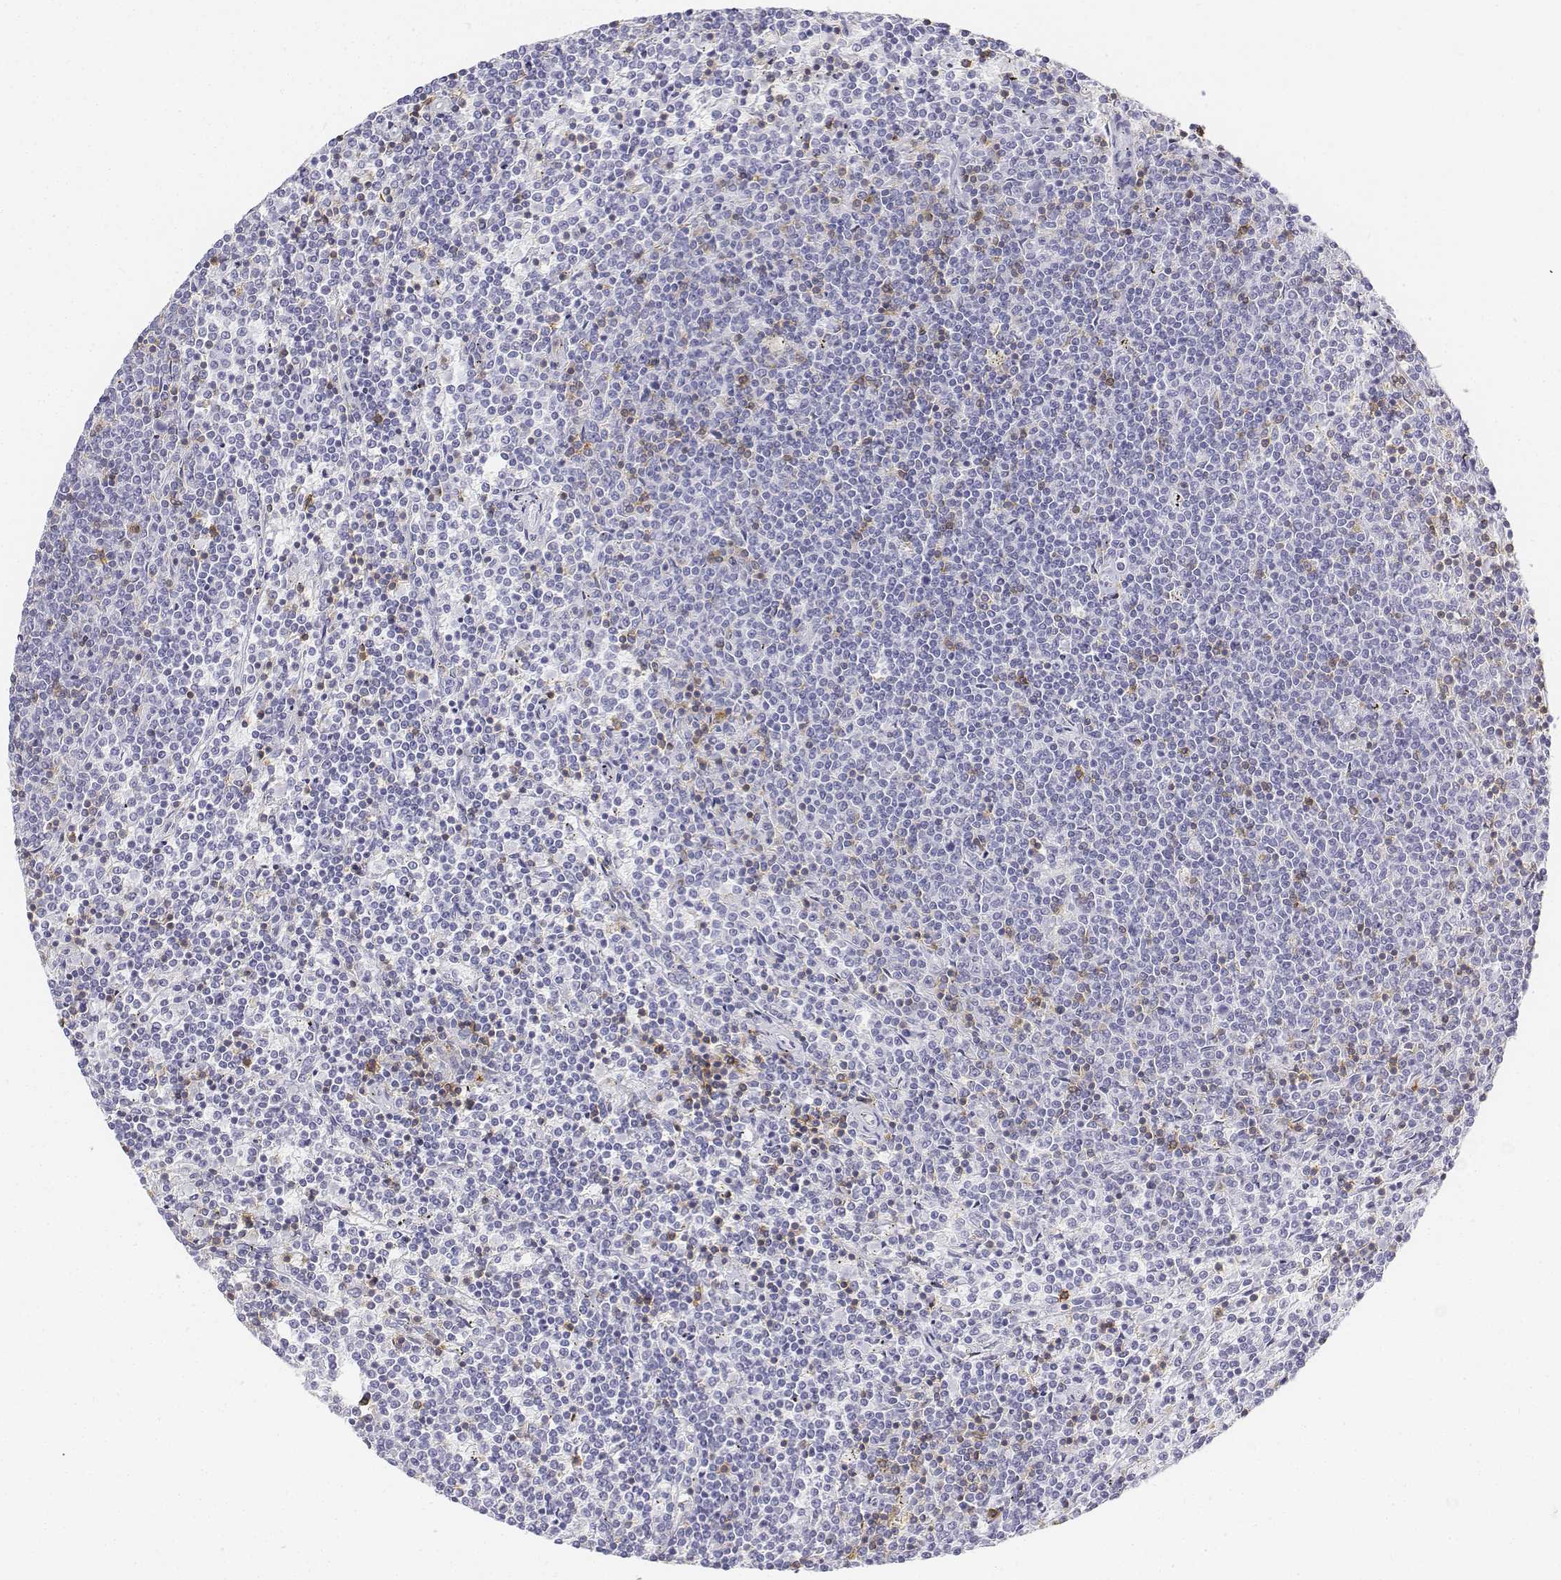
{"staining": {"intensity": "negative", "quantity": "none", "location": "none"}, "tissue": "lymphoma", "cell_type": "Tumor cells", "image_type": "cancer", "snomed": [{"axis": "morphology", "description": "Malignant lymphoma, non-Hodgkin's type, Low grade"}, {"axis": "topography", "description": "Spleen"}], "caption": "Lymphoma stained for a protein using immunohistochemistry exhibits no expression tumor cells.", "gene": "CD3E", "patient": {"sex": "female", "age": 50}}